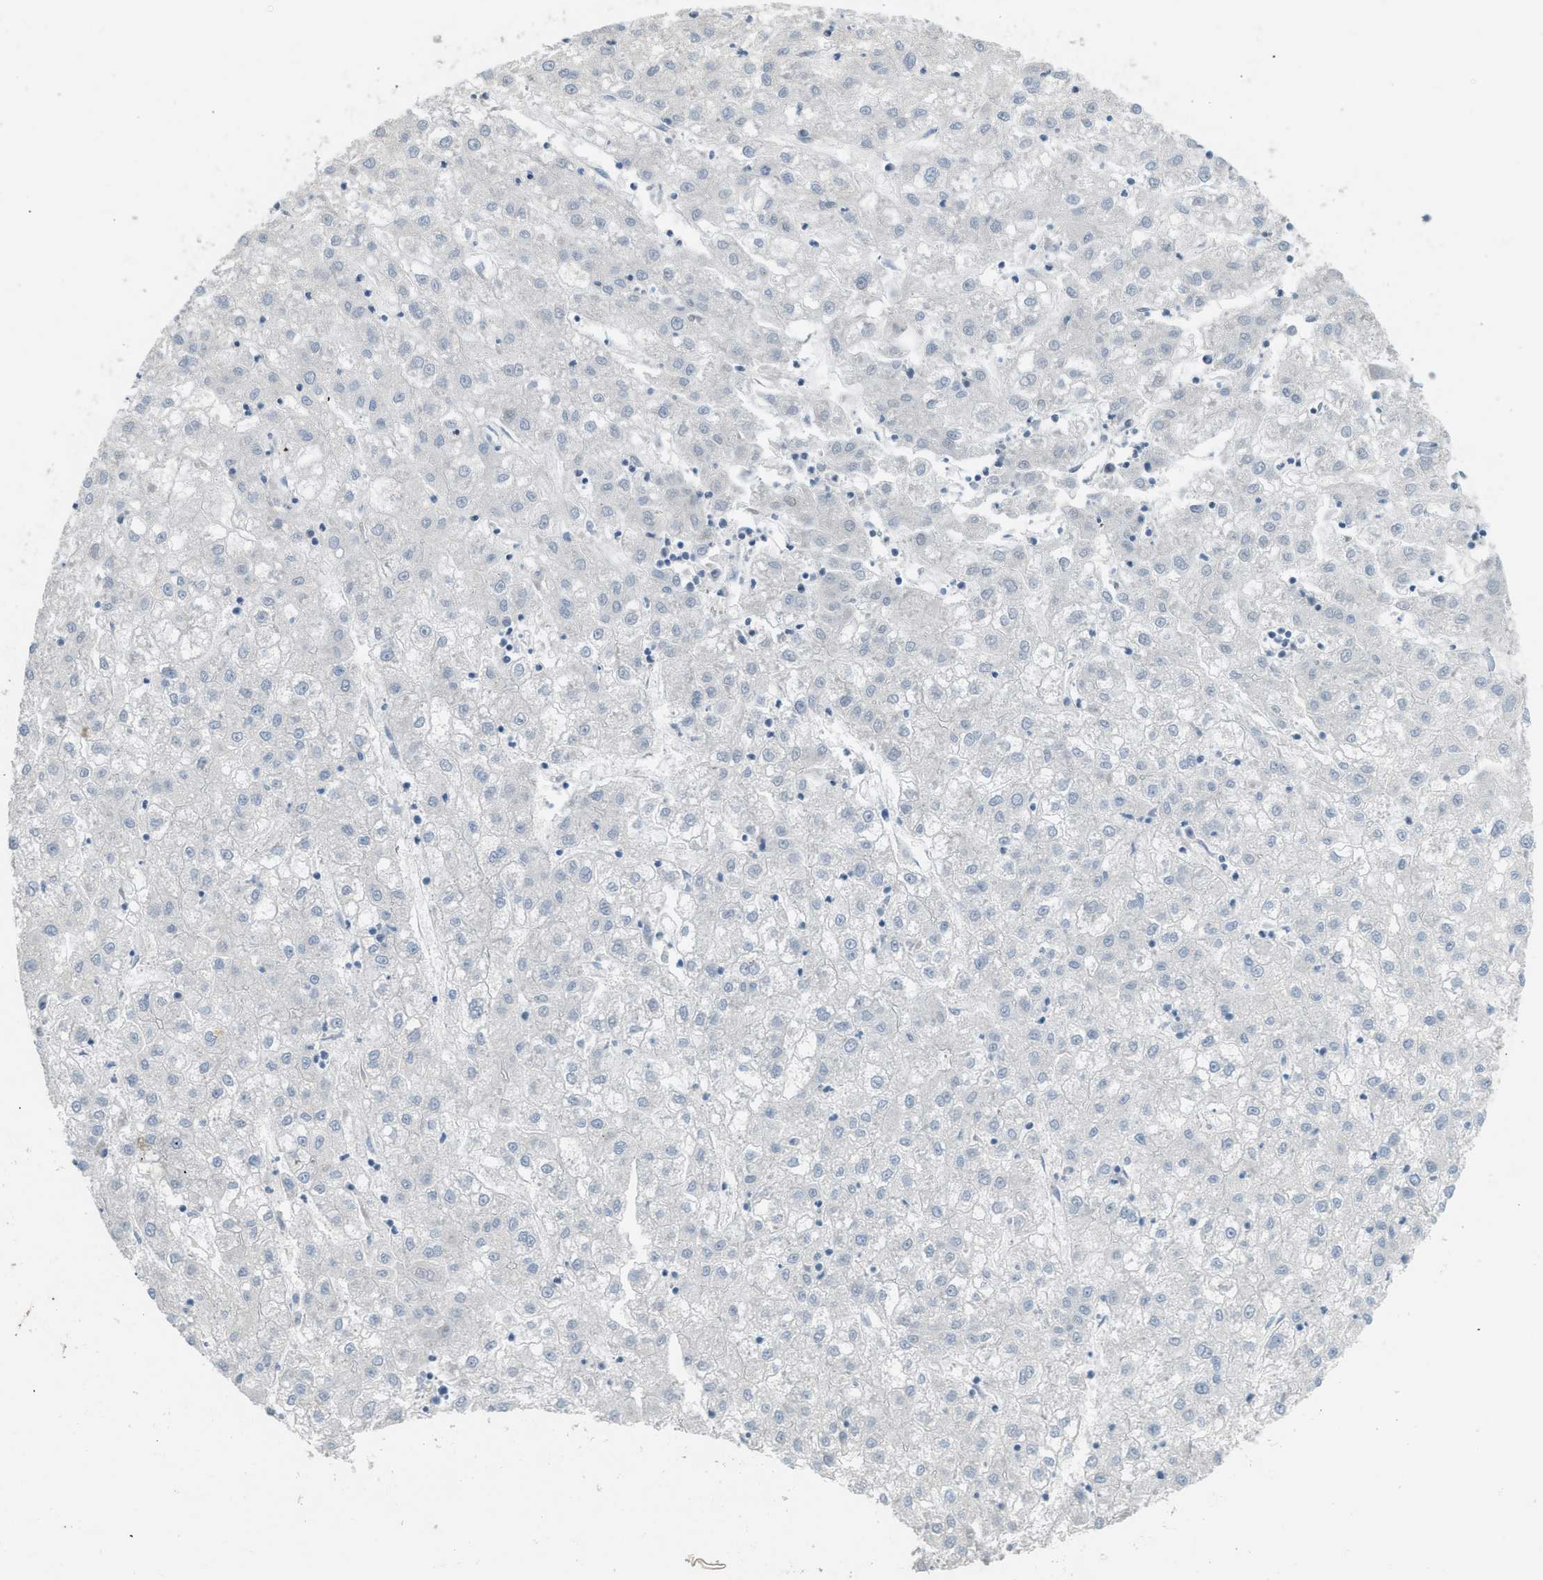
{"staining": {"intensity": "negative", "quantity": "none", "location": "none"}, "tissue": "liver cancer", "cell_type": "Tumor cells", "image_type": "cancer", "snomed": [{"axis": "morphology", "description": "Carcinoma, Hepatocellular, NOS"}, {"axis": "topography", "description": "Liver"}], "caption": "Immunohistochemical staining of hepatocellular carcinoma (liver) displays no significant staining in tumor cells. The staining is performed using DAB brown chromogen with nuclei counter-stained in using hematoxylin.", "gene": "TXNDC2", "patient": {"sex": "male", "age": 72}}